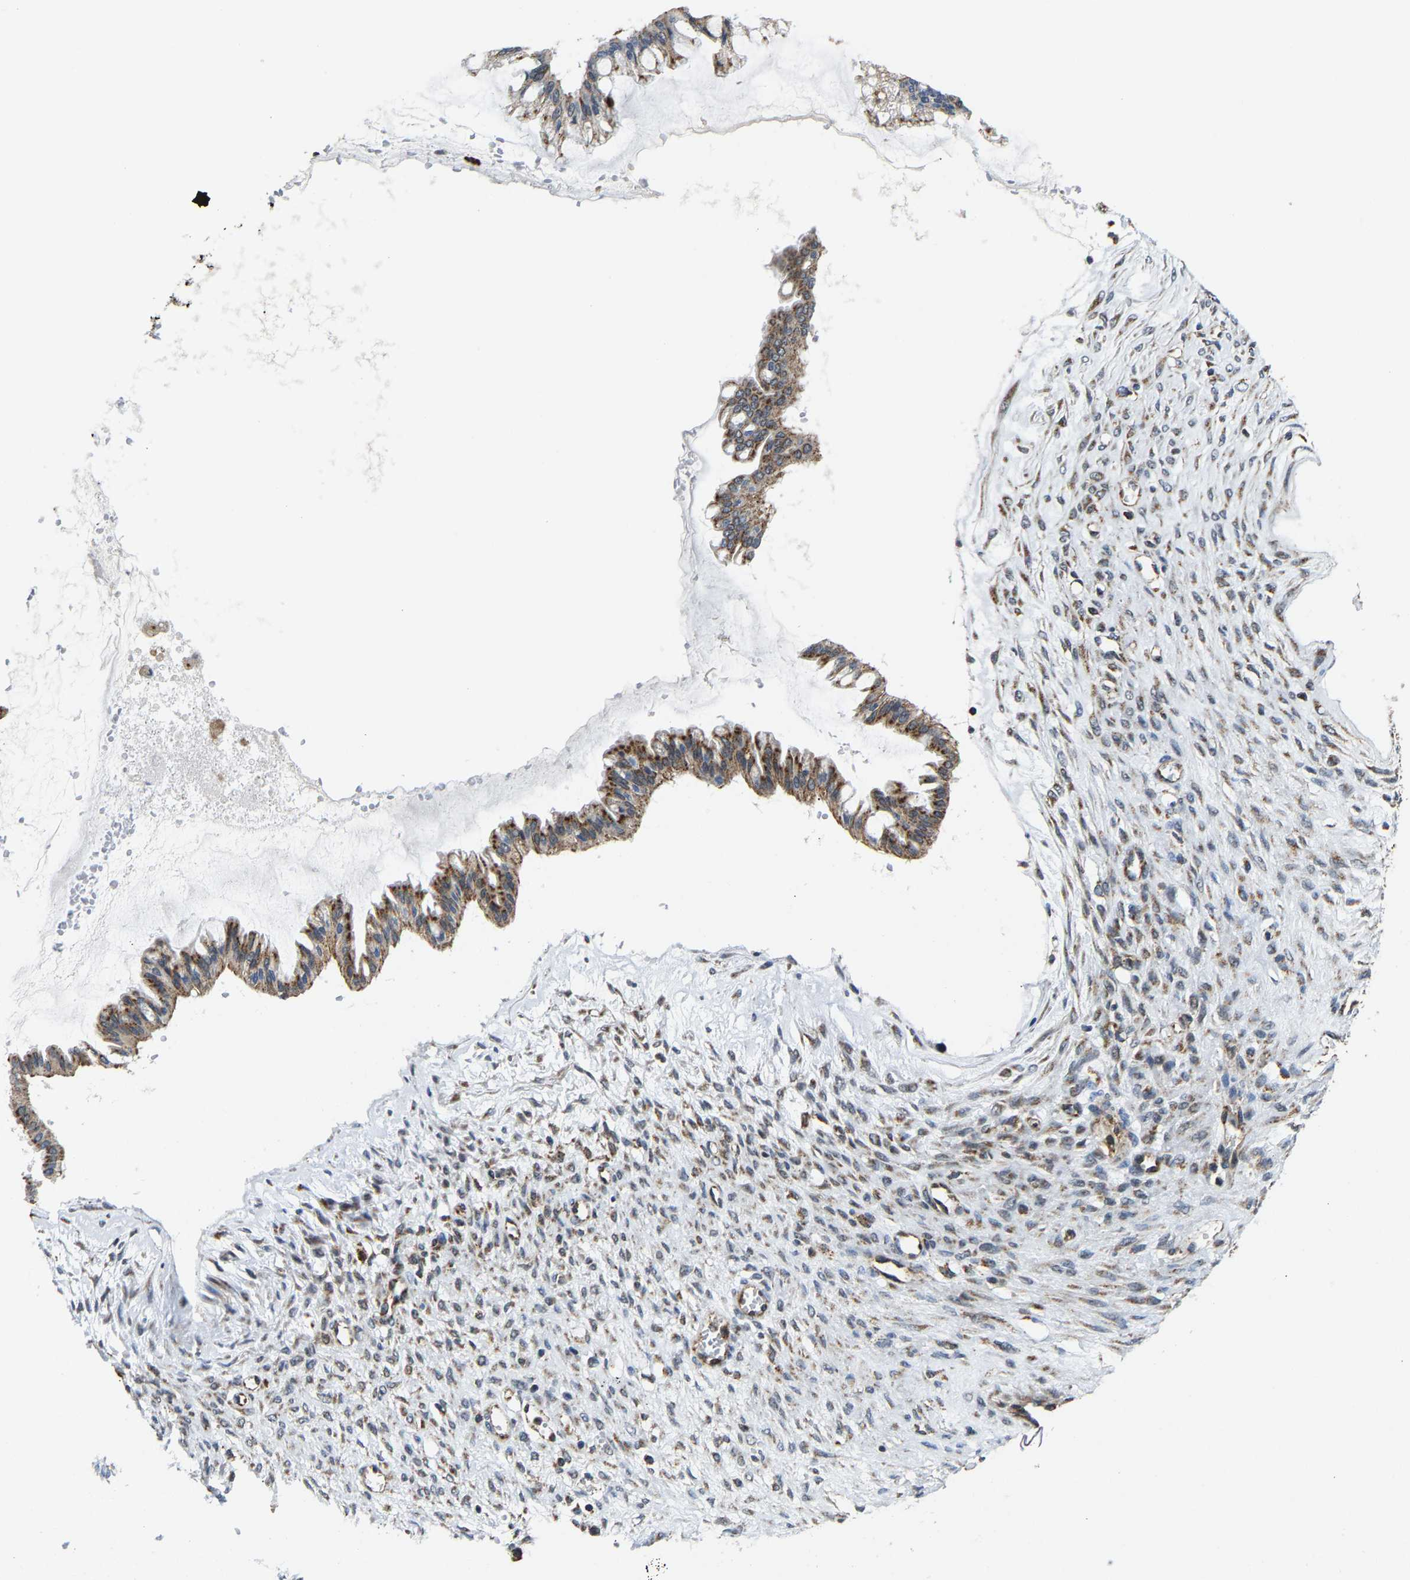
{"staining": {"intensity": "moderate", "quantity": ">75%", "location": "cytoplasmic/membranous"}, "tissue": "ovarian cancer", "cell_type": "Tumor cells", "image_type": "cancer", "snomed": [{"axis": "morphology", "description": "Cystadenocarcinoma, mucinous, NOS"}, {"axis": "topography", "description": "Ovary"}], "caption": "The photomicrograph displays staining of mucinous cystadenocarcinoma (ovarian), revealing moderate cytoplasmic/membranous protein expression (brown color) within tumor cells.", "gene": "GIMAP7", "patient": {"sex": "female", "age": 73}}